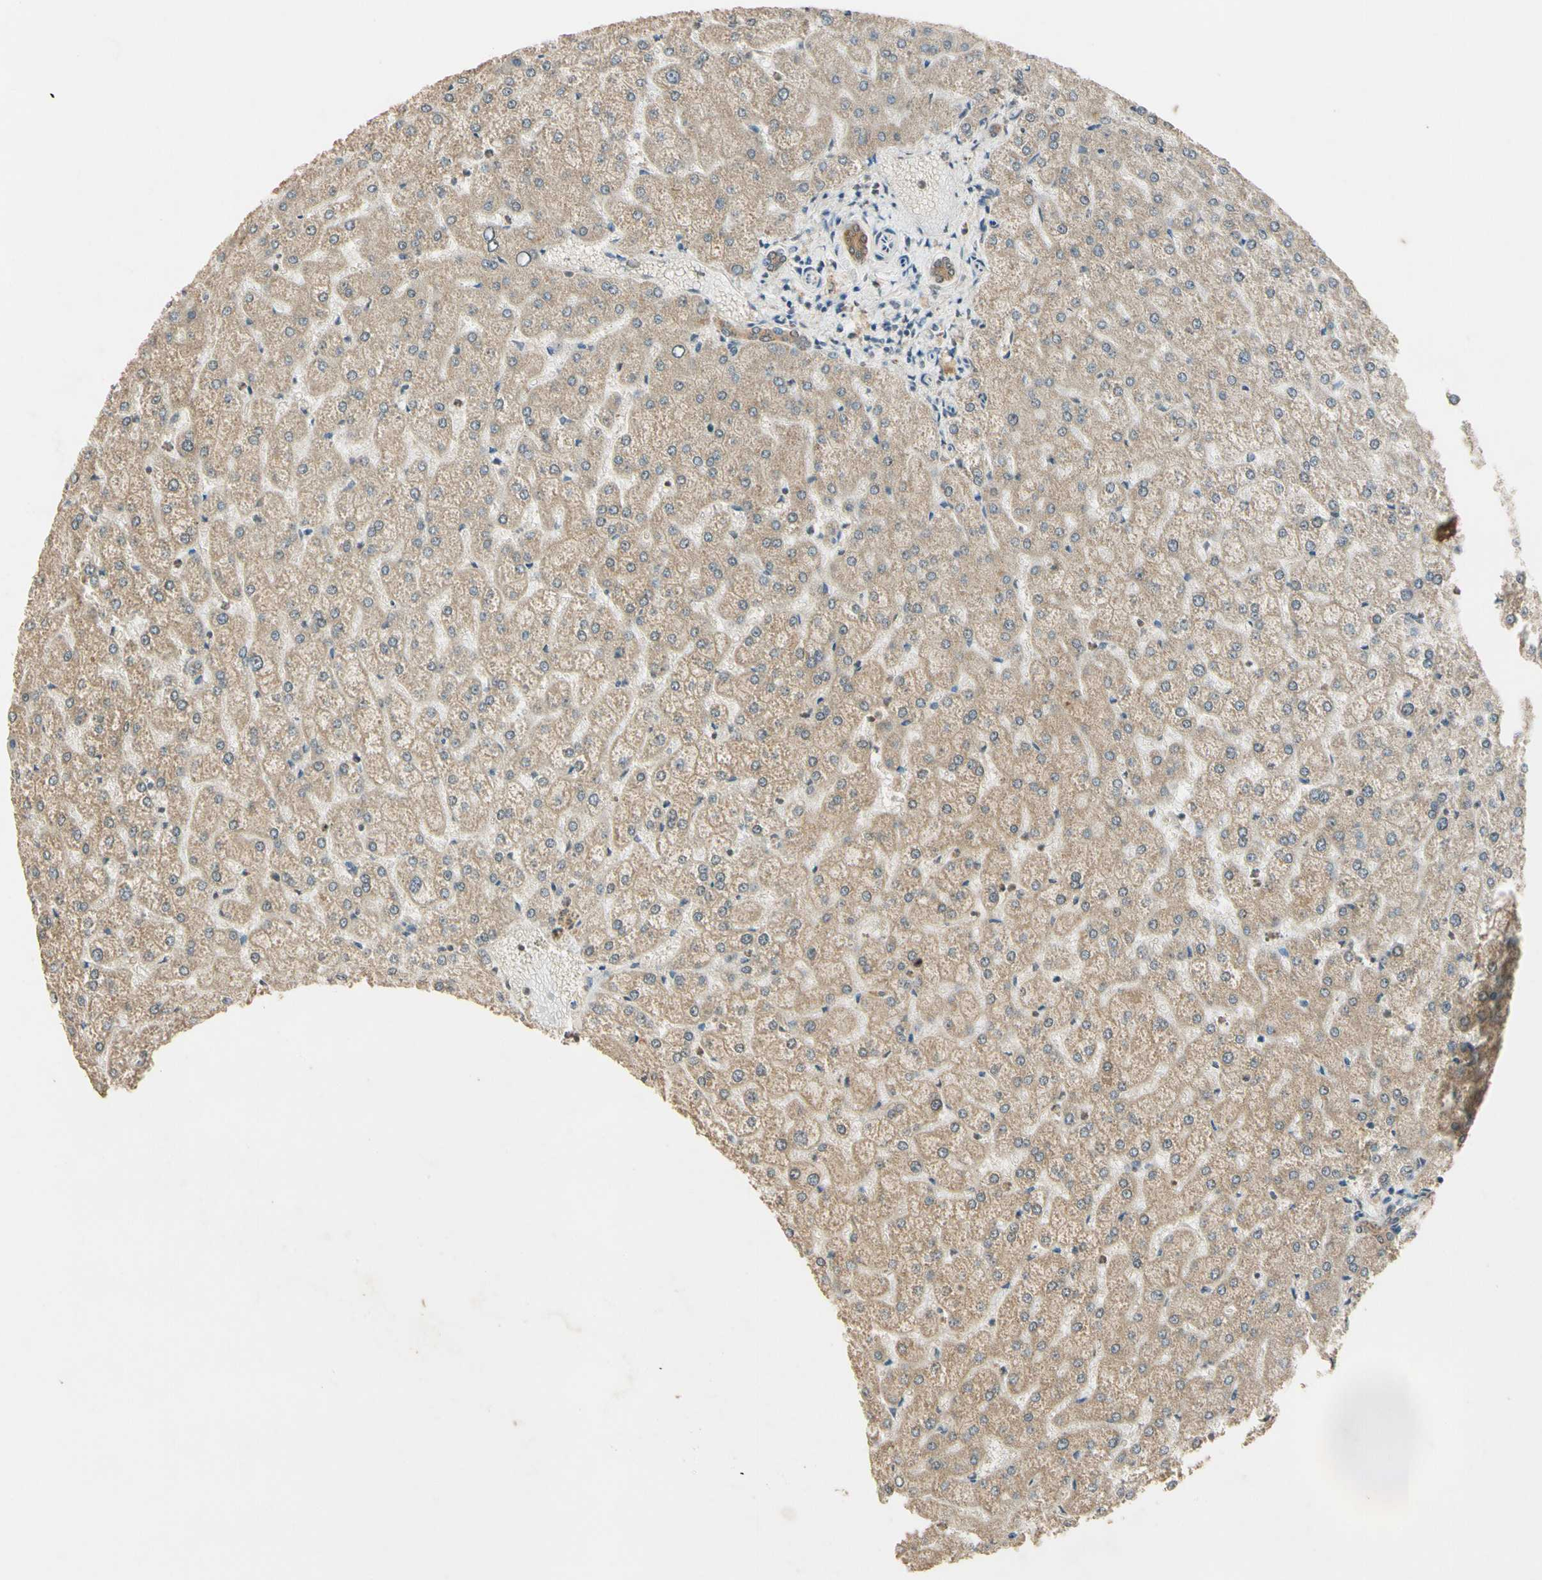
{"staining": {"intensity": "moderate", "quantity": ">75%", "location": "cytoplasmic/membranous"}, "tissue": "liver", "cell_type": "Cholangiocytes", "image_type": "normal", "snomed": [{"axis": "morphology", "description": "Normal tissue, NOS"}, {"axis": "topography", "description": "Liver"}], "caption": "Protein staining of unremarkable liver displays moderate cytoplasmic/membranous positivity in about >75% of cholangiocytes. Using DAB (brown) and hematoxylin (blue) stains, captured at high magnification using brightfield microscopy.", "gene": "PRDX5", "patient": {"sex": "female", "age": 32}}